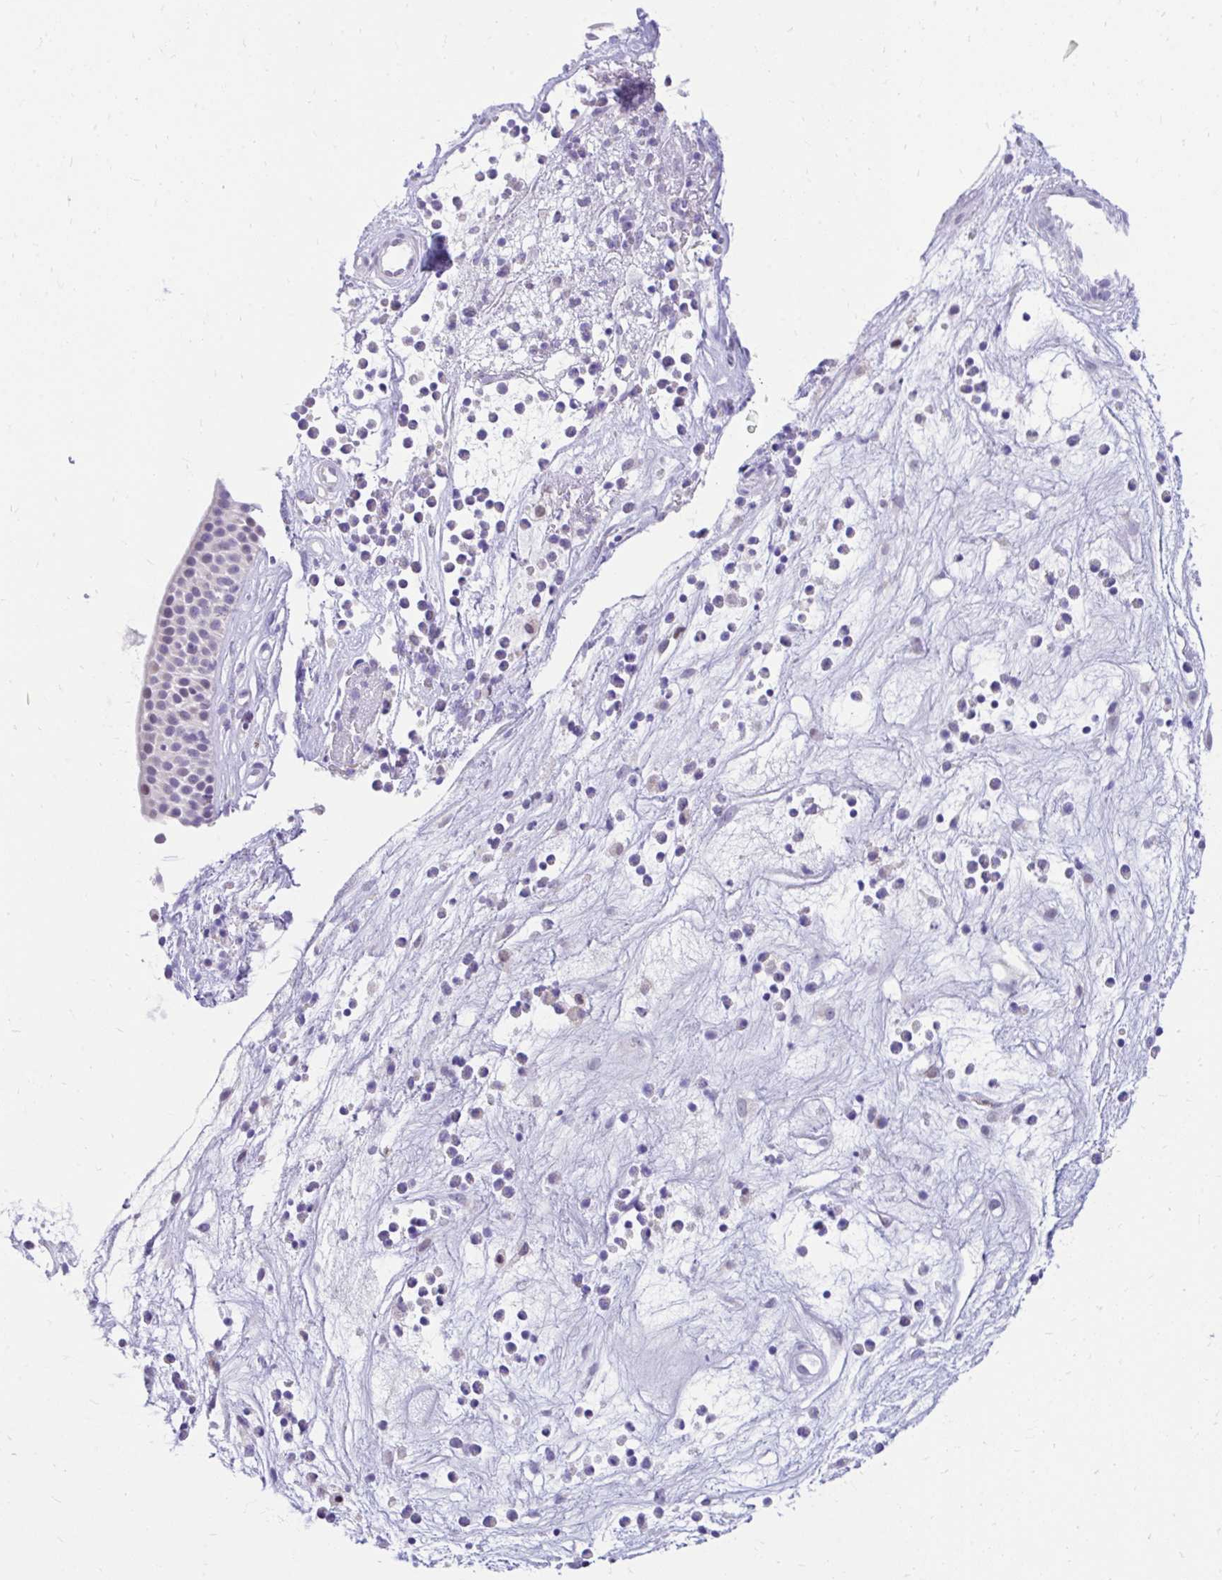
{"staining": {"intensity": "negative", "quantity": "none", "location": "none"}, "tissue": "nasopharynx", "cell_type": "Respiratory epithelial cells", "image_type": "normal", "snomed": [{"axis": "morphology", "description": "Normal tissue, NOS"}, {"axis": "topography", "description": "Nasopharynx"}], "caption": "Image shows no protein expression in respiratory epithelial cells of benign nasopharynx.", "gene": "GLB1L2", "patient": {"sex": "male", "age": 56}}